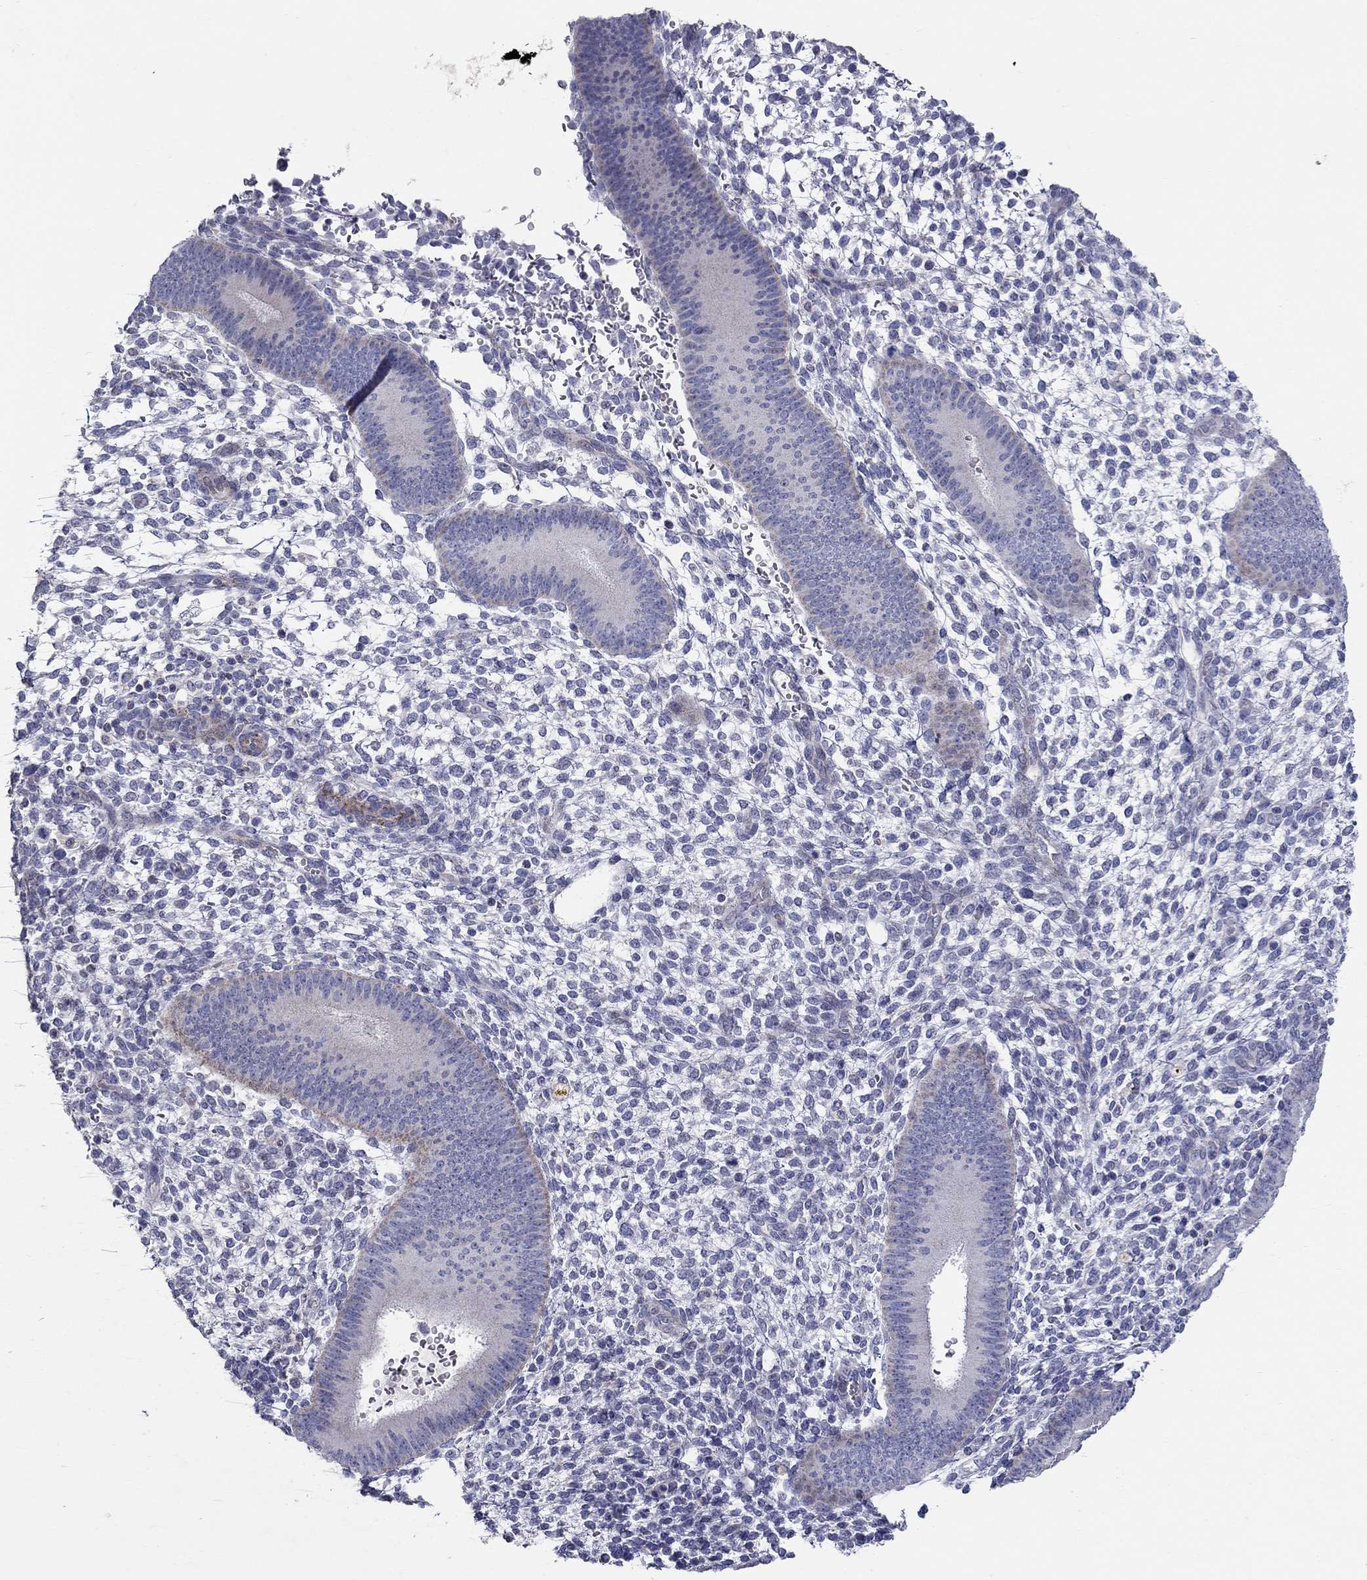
{"staining": {"intensity": "negative", "quantity": "none", "location": "none"}, "tissue": "endometrium", "cell_type": "Cells in endometrial stroma", "image_type": "normal", "snomed": [{"axis": "morphology", "description": "Normal tissue, NOS"}, {"axis": "topography", "description": "Endometrium"}], "caption": "IHC of unremarkable endometrium reveals no staining in cells in endometrial stroma. (DAB IHC with hematoxylin counter stain).", "gene": "HMX2", "patient": {"sex": "female", "age": 39}}